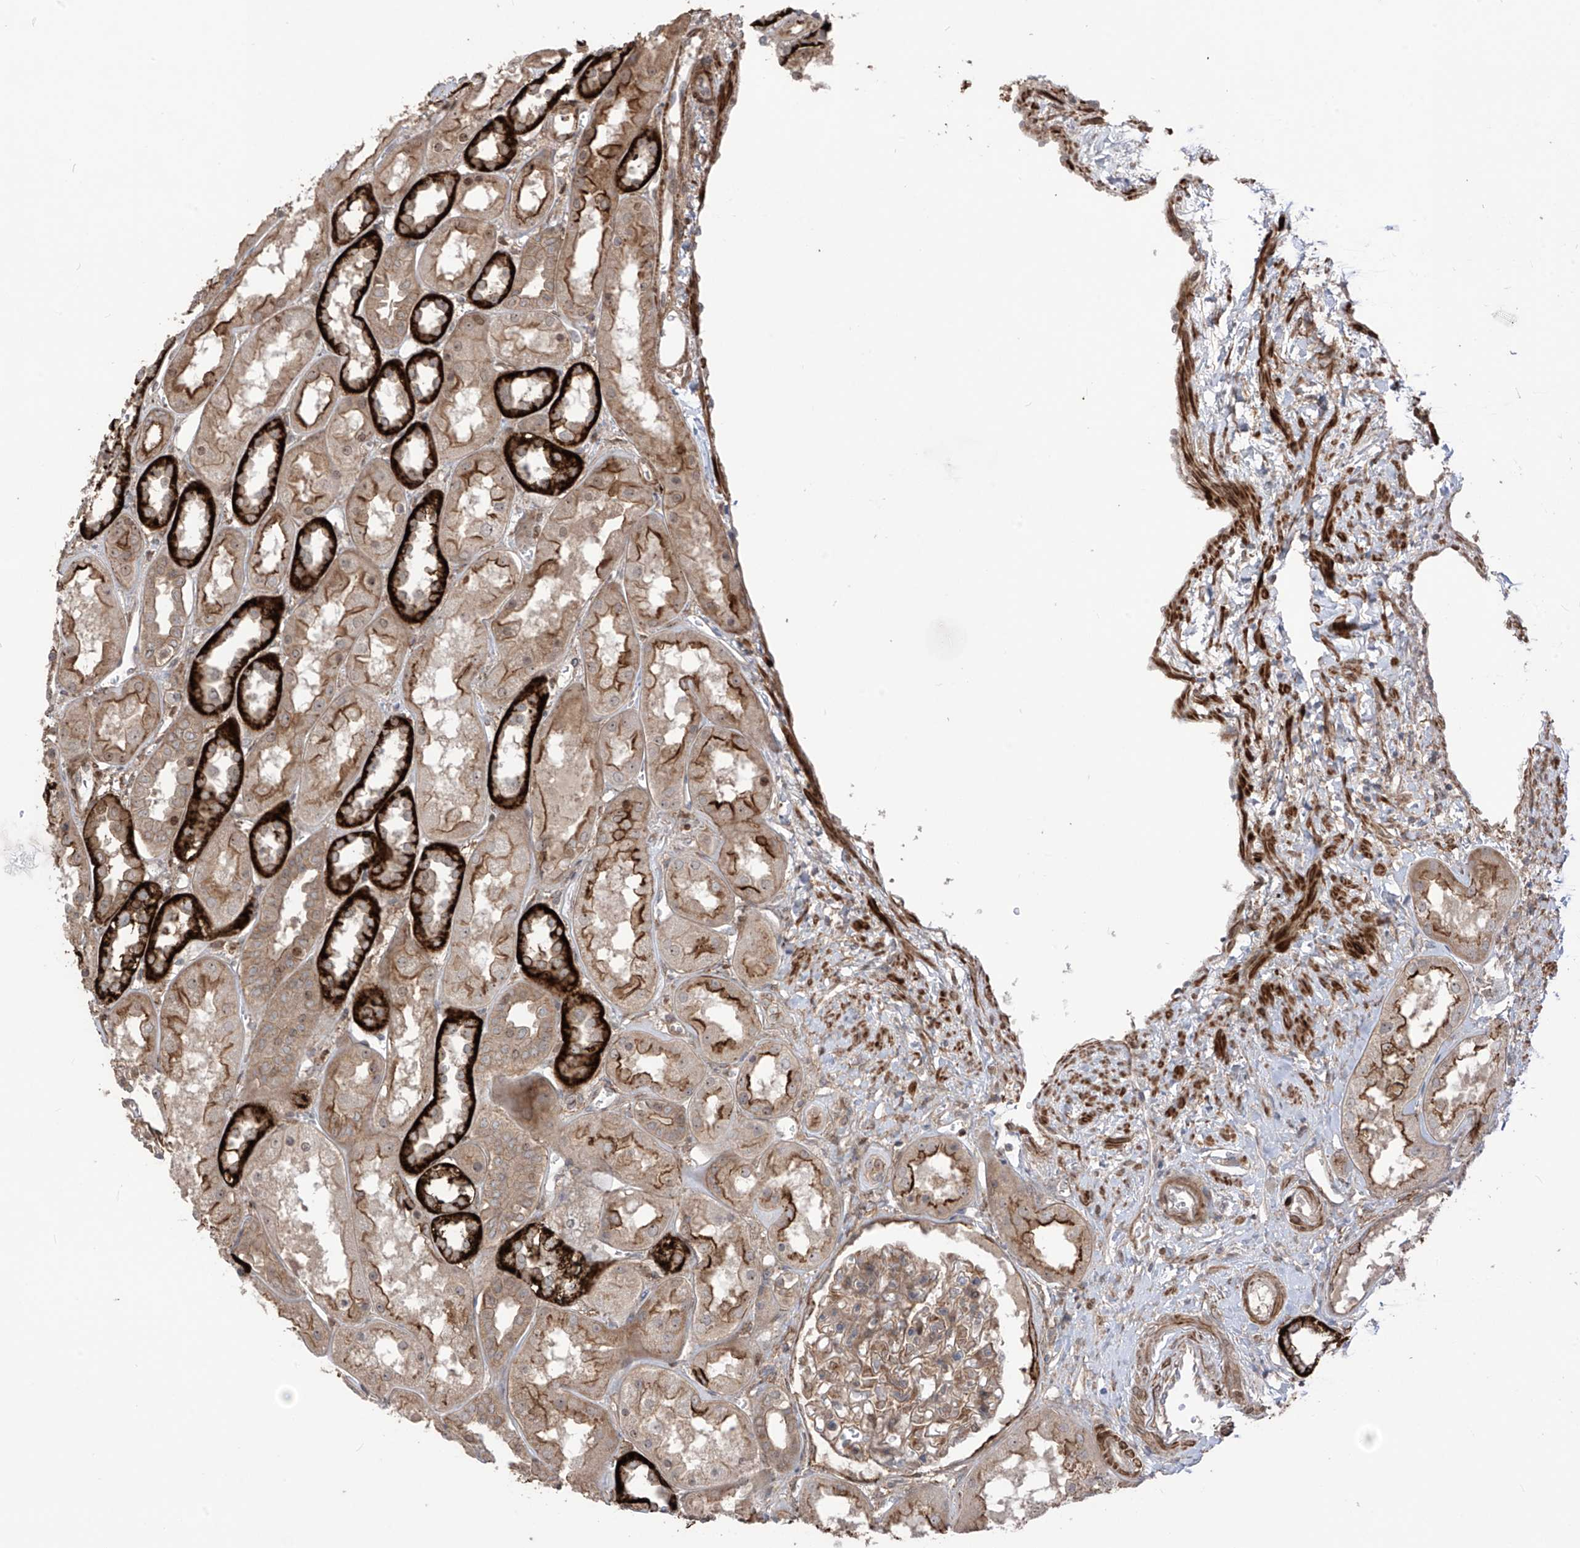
{"staining": {"intensity": "moderate", "quantity": ">75%", "location": "cytoplasmic/membranous"}, "tissue": "kidney", "cell_type": "Cells in glomeruli", "image_type": "normal", "snomed": [{"axis": "morphology", "description": "Normal tissue, NOS"}, {"axis": "topography", "description": "Kidney"}], "caption": "The immunohistochemical stain highlights moderate cytoplasmic/membranous staining in cells in glomeruli of normal kidney.", "gene": "LRRC74A", "patient": {"sex": "male", "age": 70}}